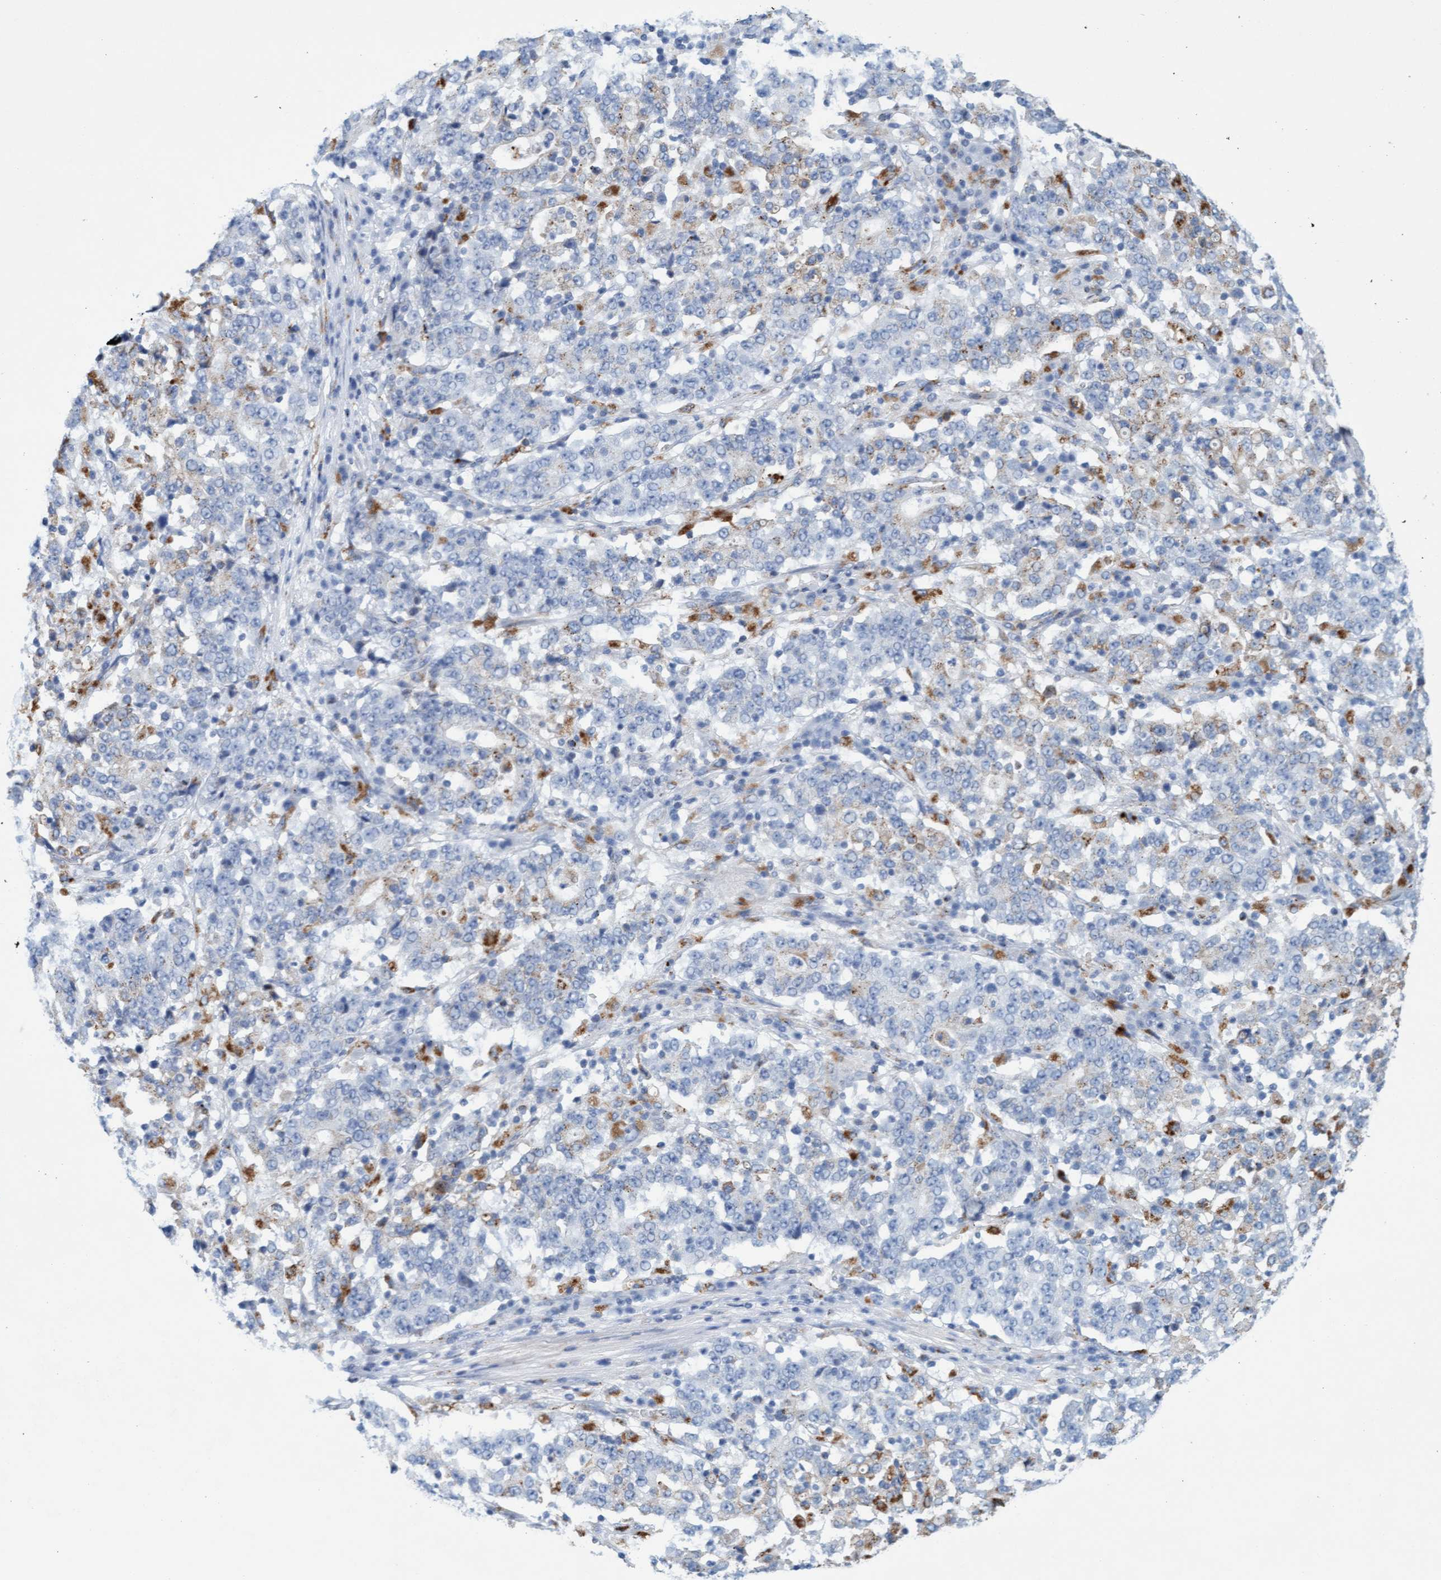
{"staining": {"intensity": "negative", "quantity": "none", "location": "none"}, "tissue": "stomach cancer", "cell_type": "Tumor cells", "image_type": "cancer", "snomed": [{"axis": "morphology", "description": "Adenocarcinoma, NOS"}, {"axis": "topography", "description": "Stomach"}], "caption": "This image is of adenocarcinoma (stomach) stained with immunohistochemistry to label a protein in brown with the nuclei are counter-stained blue. There is no positivity in tumor cells.", "gene": "SGSH", "patient": {"sex": "male", "age": 59}}